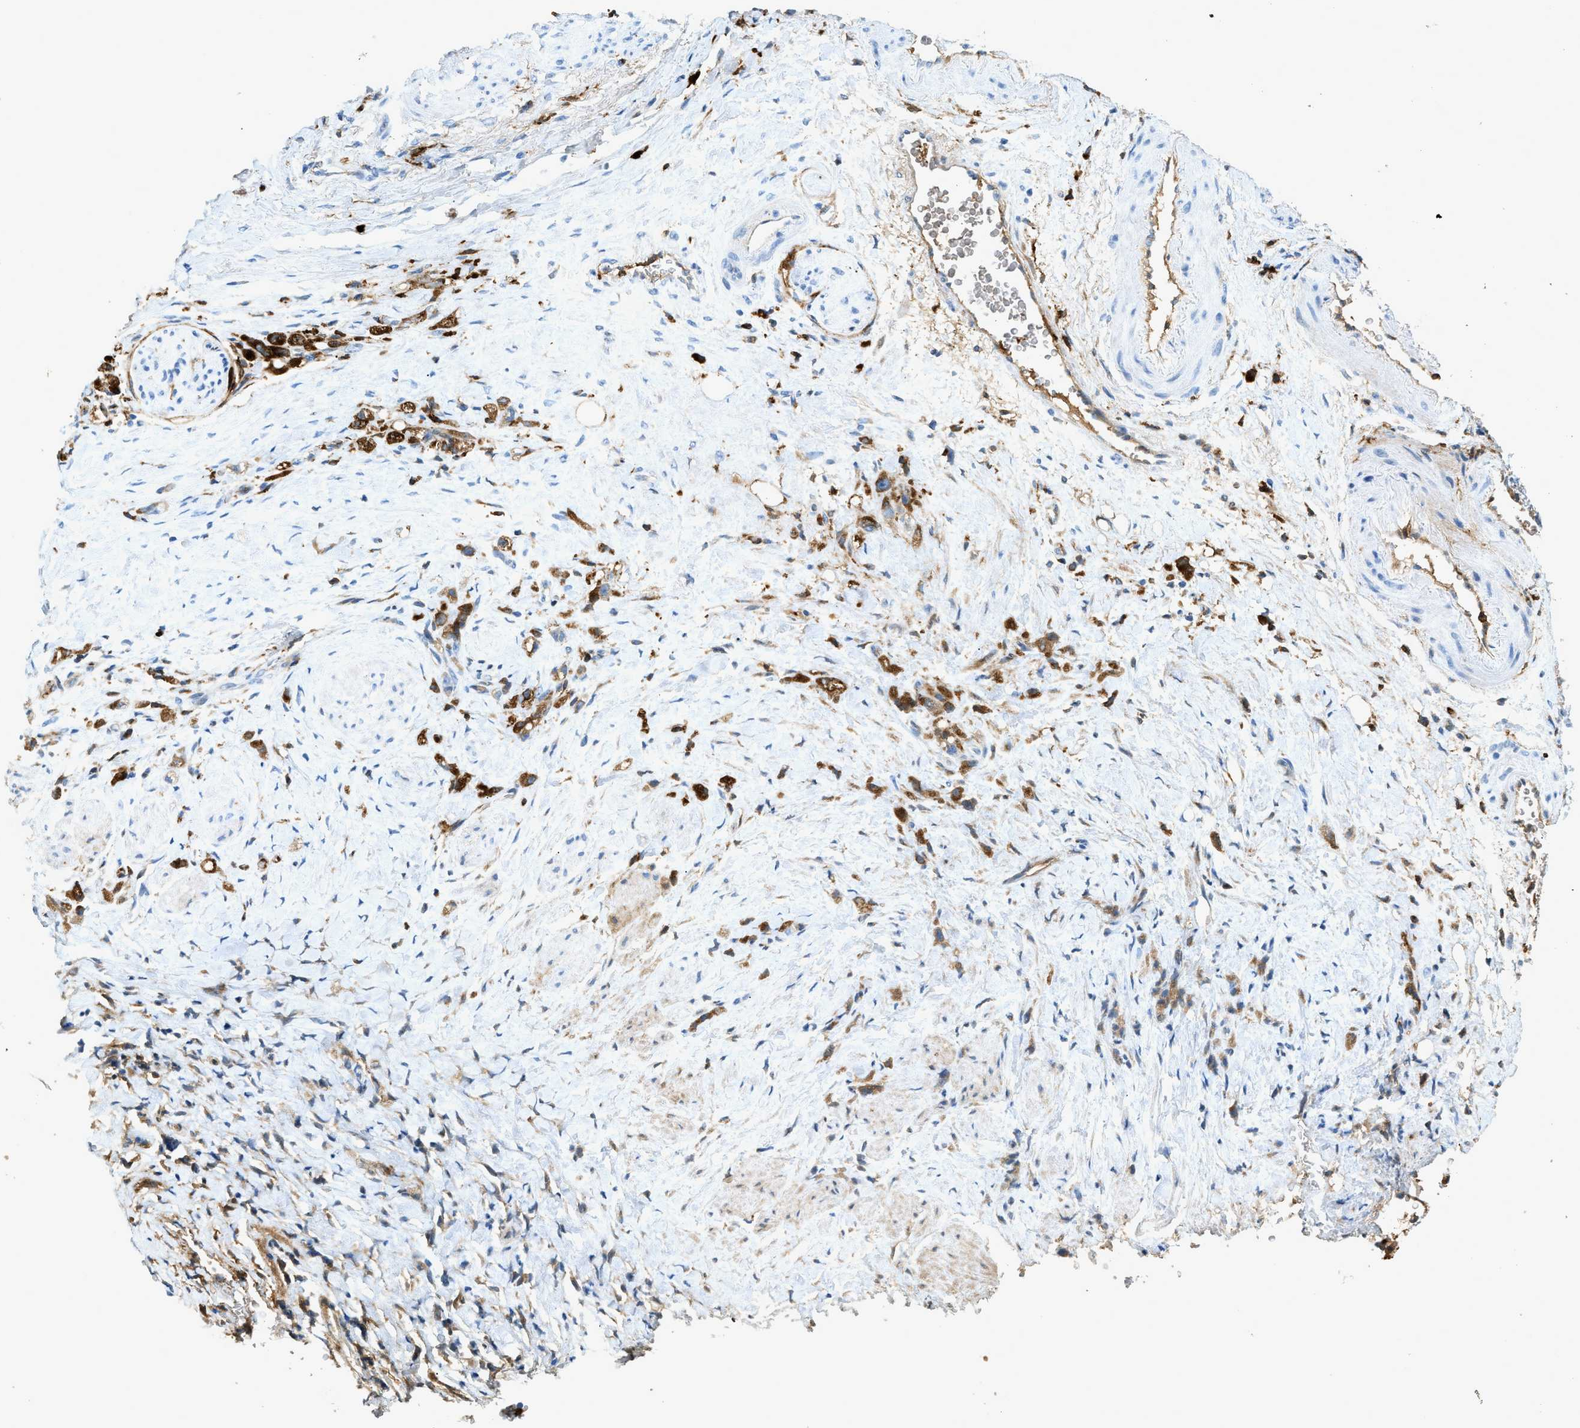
{"staining": {"intensity": "strong", "quantity": ">75%", "location": "cytoplasmic/membranous"}, "tissue": "stomach cancer", "cell_type": "Tumor cells", "image_type": "cancer", "snomed": [{"axis": "morphology", "description": "Adenocarcinoma, NOS"}, {"axis": "topography", "description": "Stomach"}], "caption": "There is high levels of strong cytoplasmic/membranous positivity in tumor cells of stomach adenocarcinoma, as demonstrated by immunohistochemical staining (brown color).", "gene": "F2", "patient": {"sex": "male", "age": 82}}